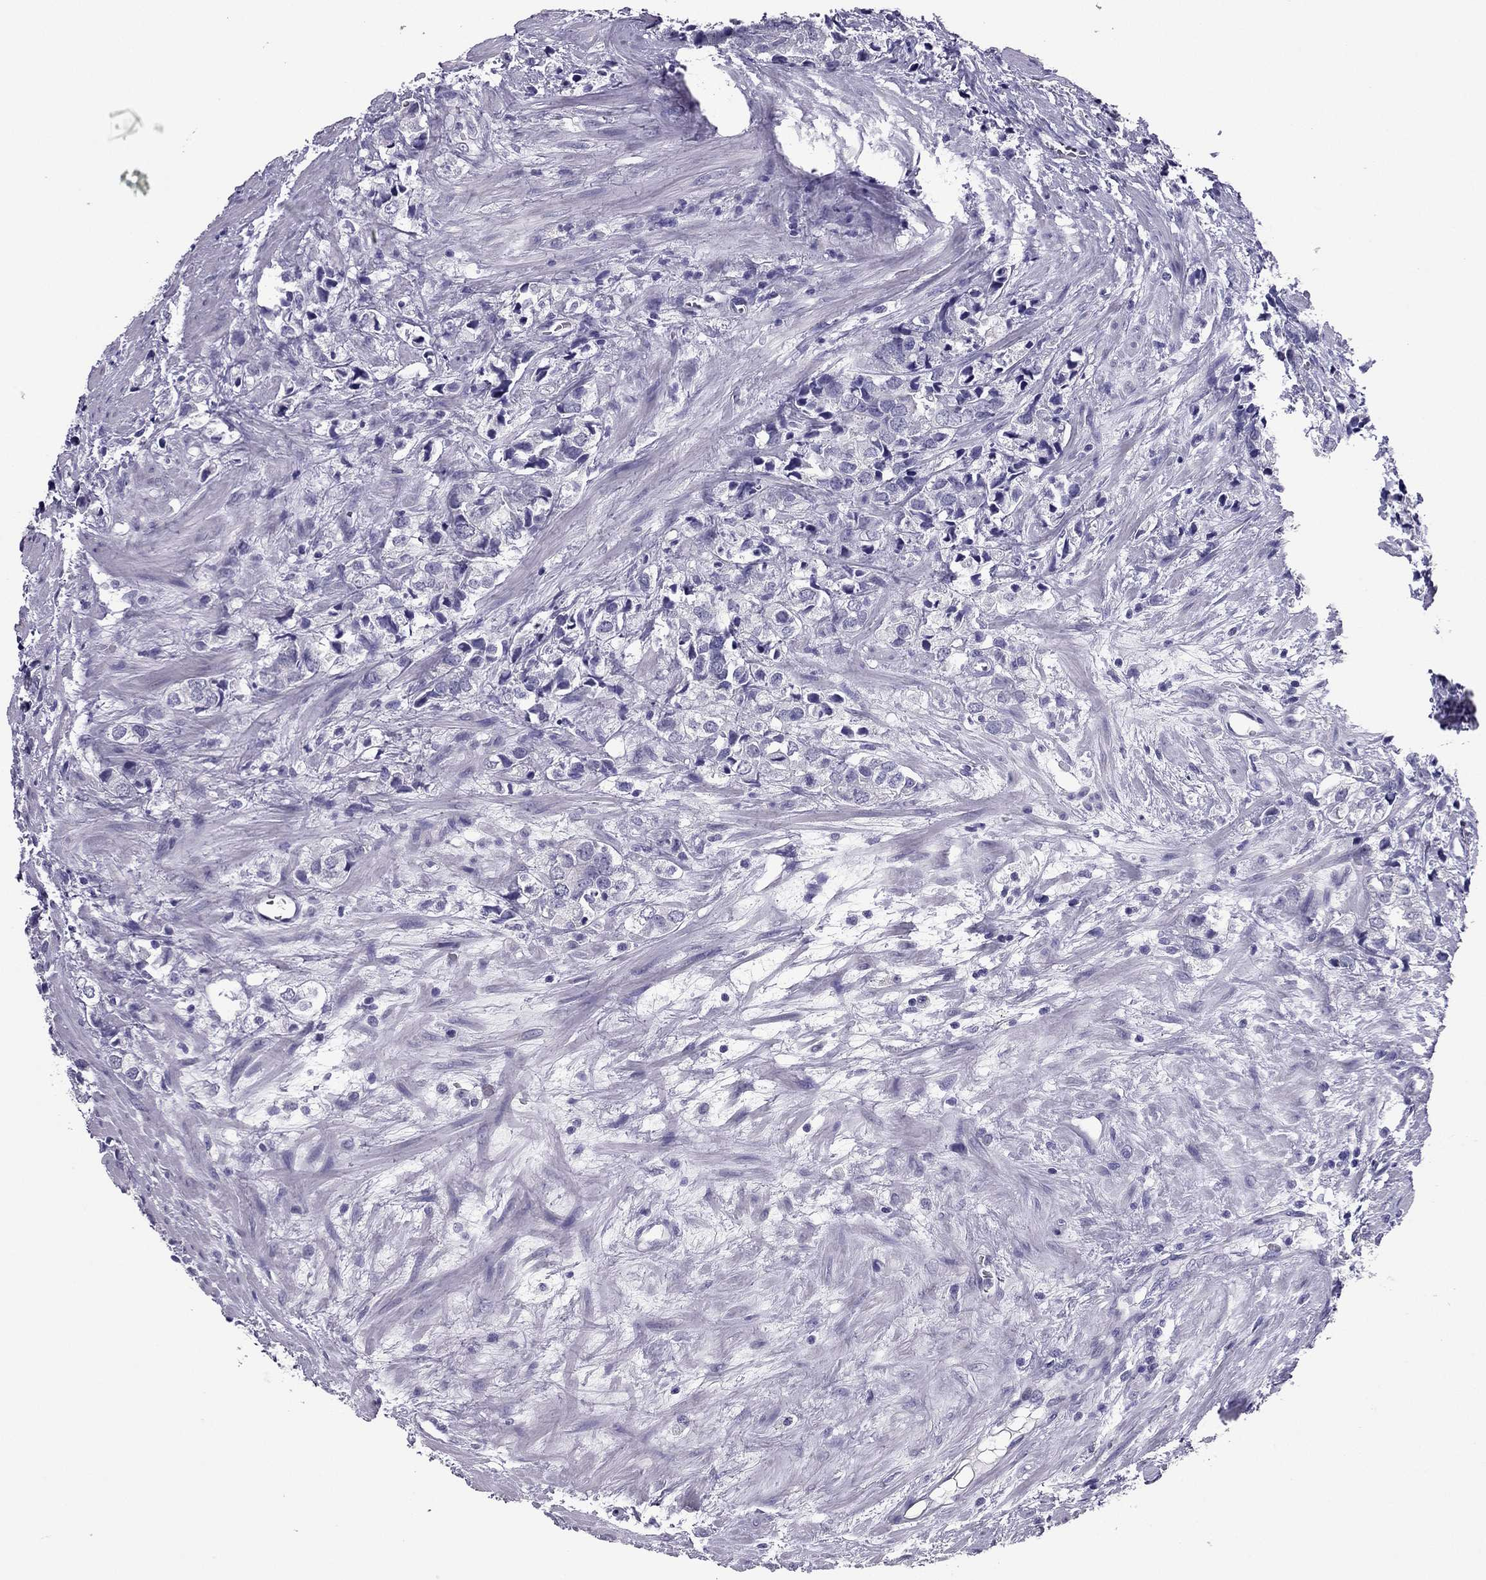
{"staining": {"intensity": "negative", "quantity": "none", "location": "none"}, "tissue": "prostate cancer", "cell_type": "Tumor cells", "image_type": "cancer", "snomed": [{"axis": "morphology", "description": "Adenocarcinoma, NOS"}, {"axis": "topography", "description": "Prostate and seminal vesicle, NOS"}], "caption": "Immunohistochemistry image of neoplastic tissue: prostate adenocarcinoma stained with DAB demonstrates no significant protein expression in tumor cells.", "gene": "PDE6A", "patient": {"sex": "male", "age": 63}}